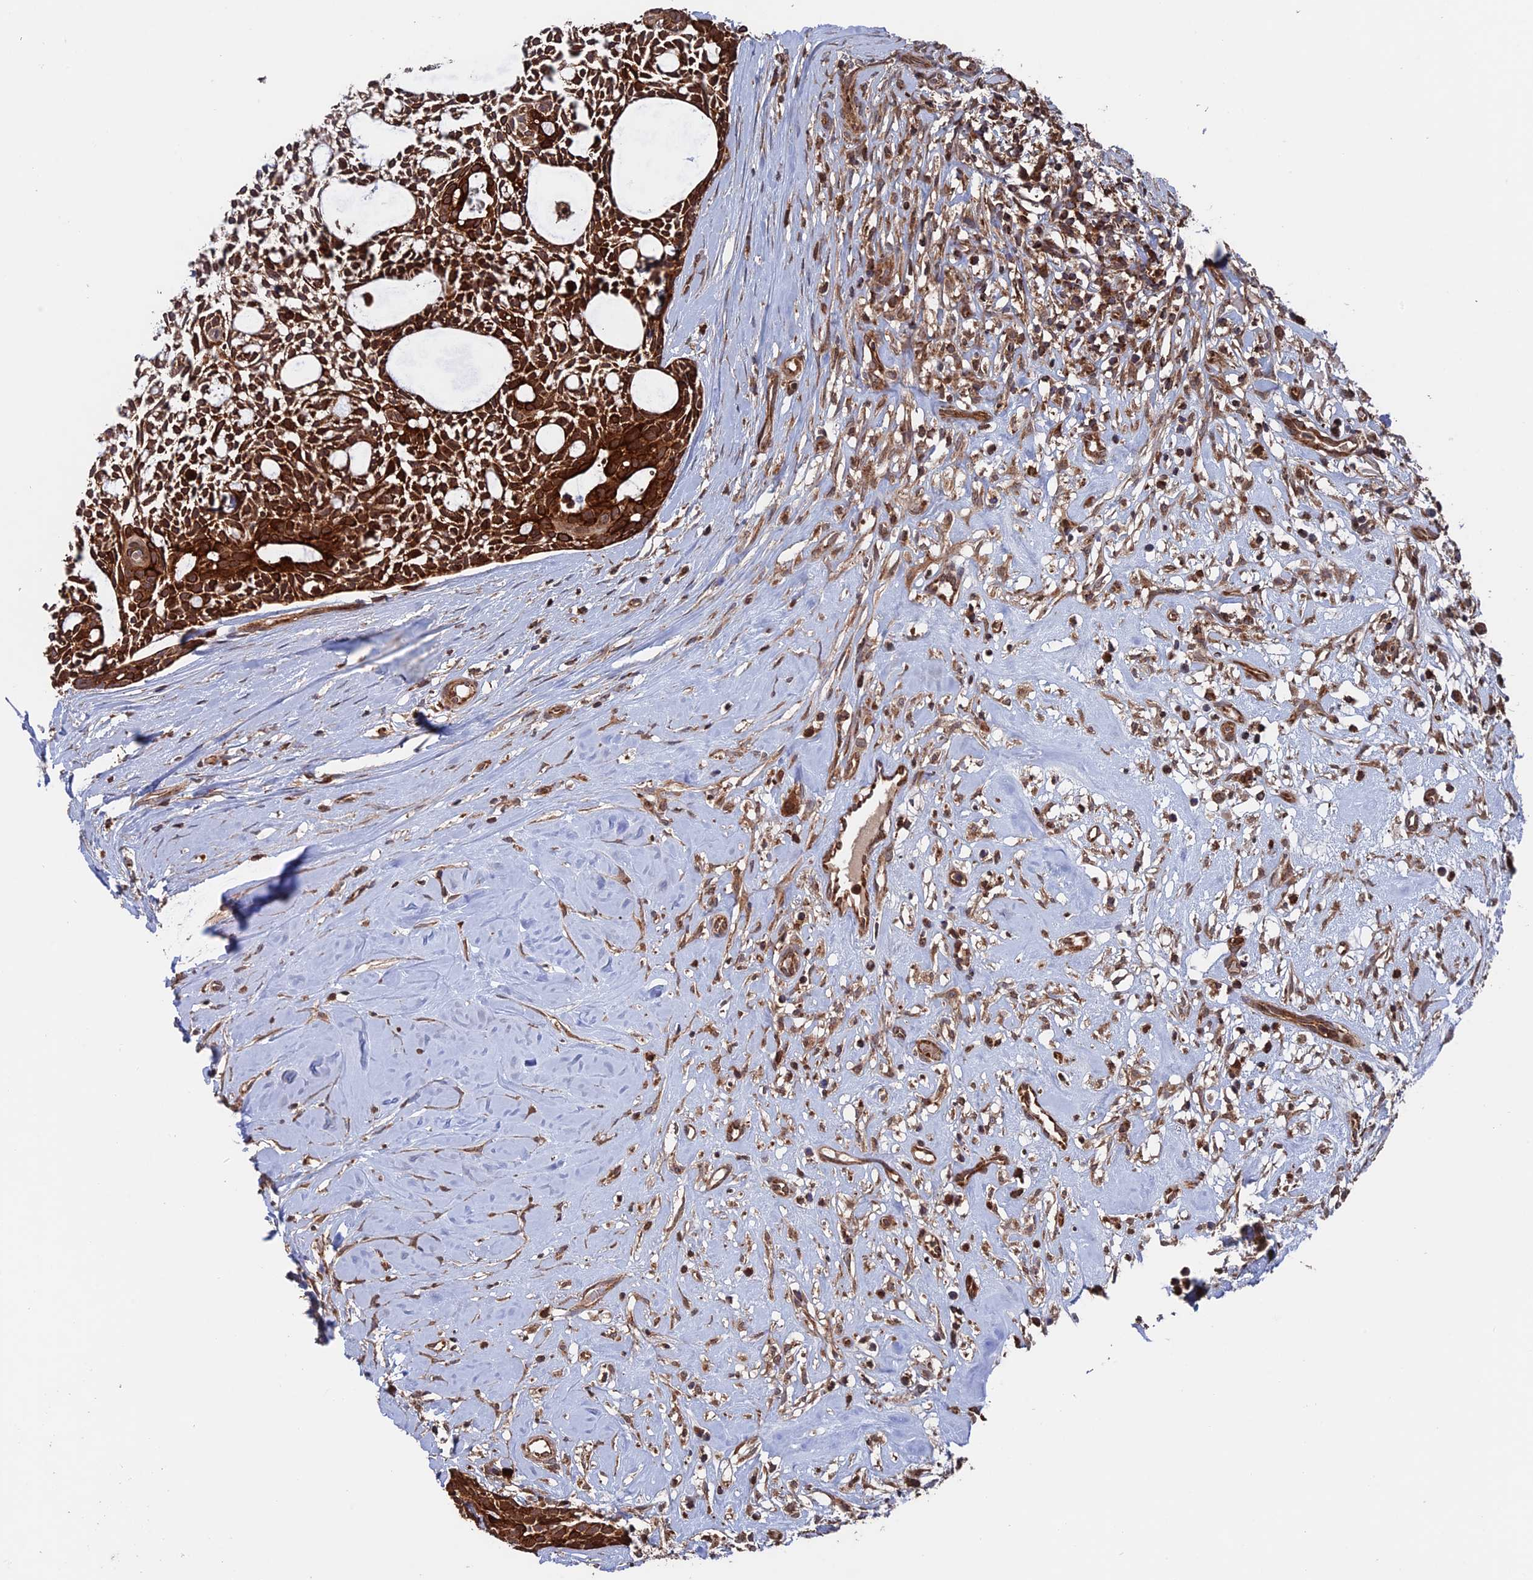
{"staining": {"intensity": "strong", "quantity": ">75%", "location": "cytoplasmic/membranous"}, "tissue": "head and neck cancer", "cell_type": "Tumor cells", "image_type": "cancer", "snomed": [{"axis": "morphology", "description": "Adenocarcinoma, NOS"}, {"axis": "topography", "description": "Subcutis"}, {"axis": "topography", "description": "Head-Neck"}], "caption": "Human adenocarcinoma (head and neck) stained for a protein (brown) reveals strong cytoplasmic/membranous positive staining in approximately >75% of tumor cells.", "gene": "DTYMK", "patient": {"sex": "female", "age": 73}}